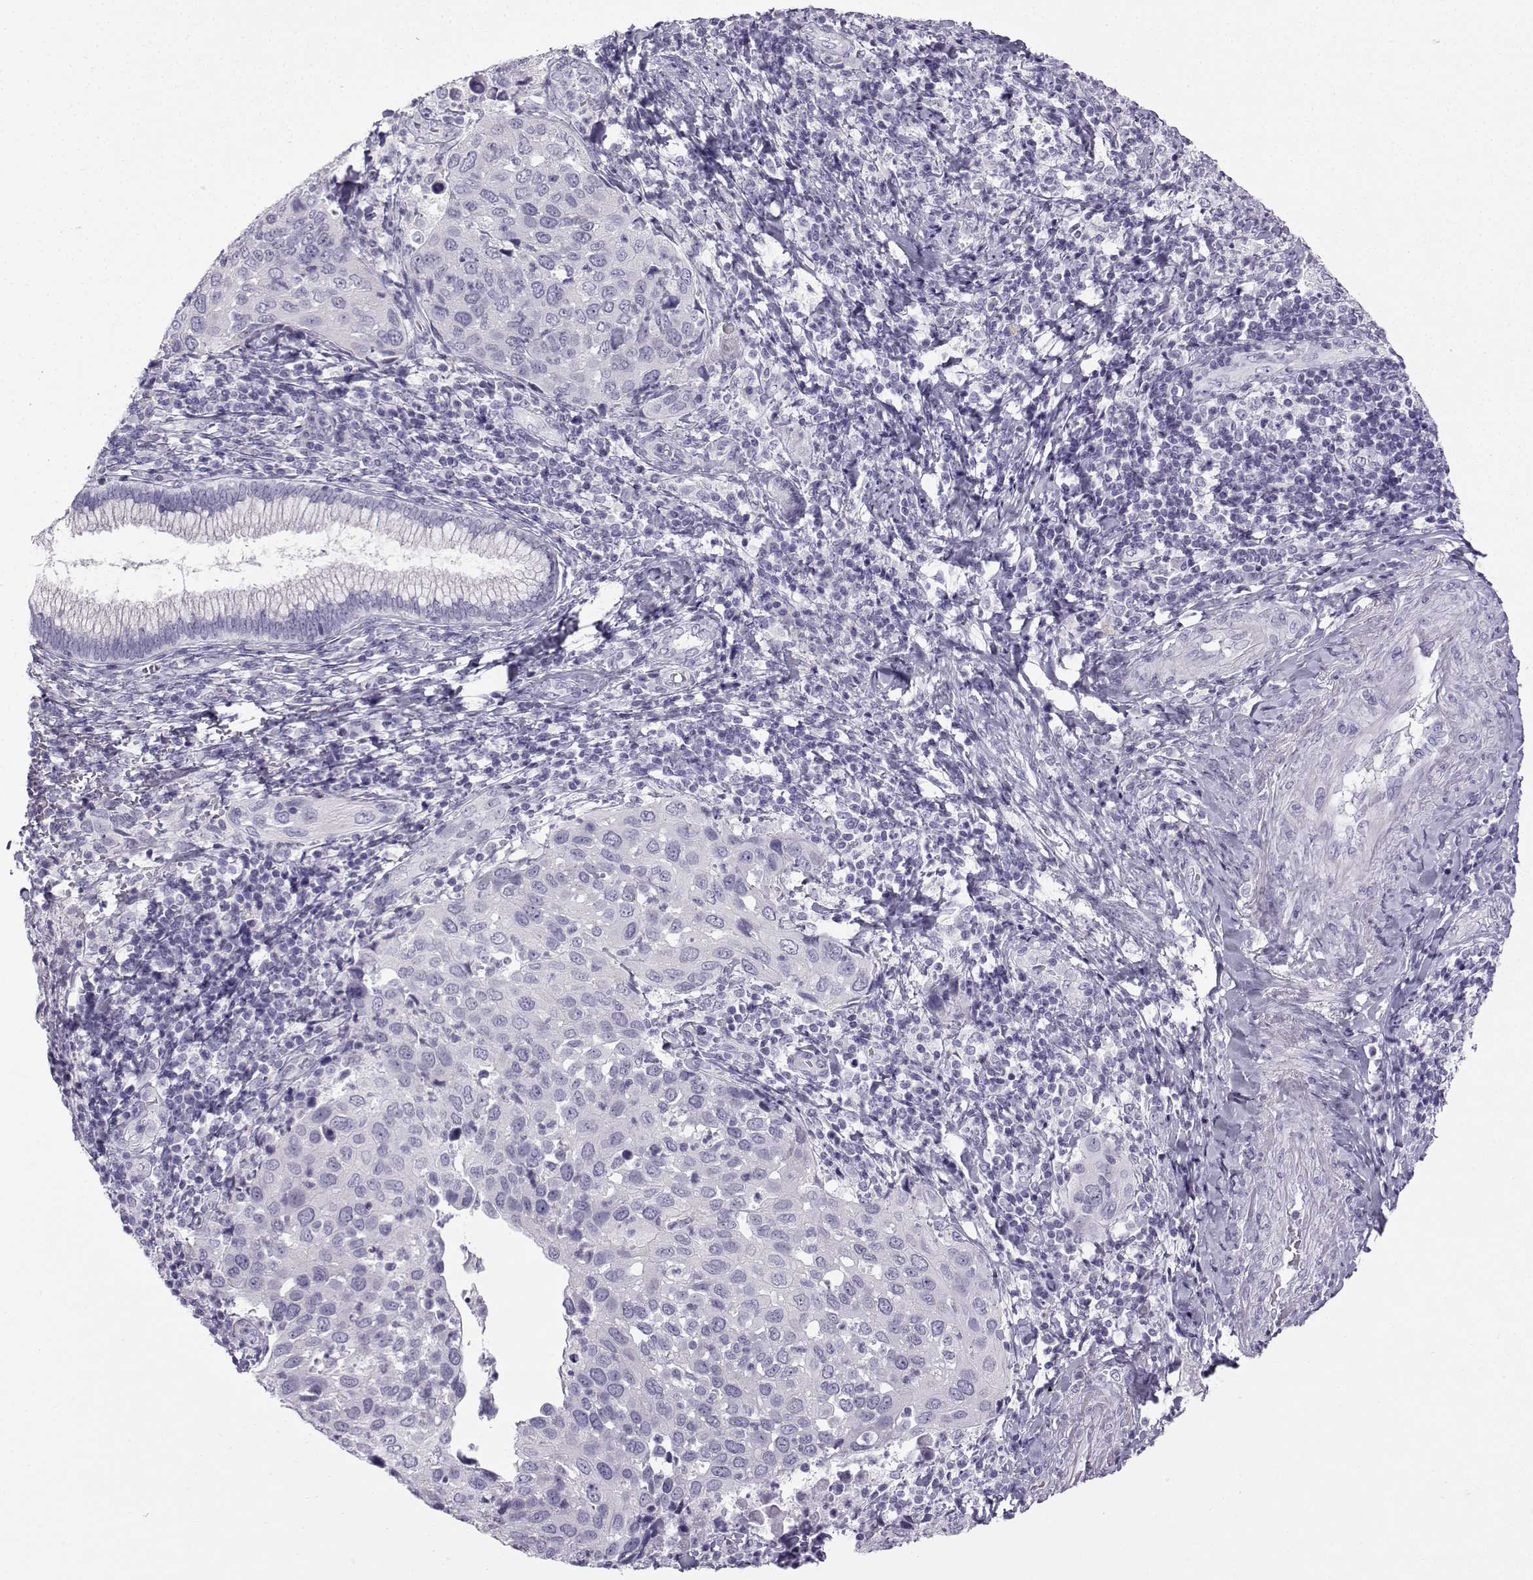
{"staining": {"intensity": "negative", "quantity": "none", "location": "none"}, "tissue": "cervical cancer", "cell_type": "Tumor cells", "image_type": "cancer", "snomed": [{"axis": "morphology", "description": "Squamous cell carcinoma, NOS"}, {"axis": "topography", "description": "Cervix"}], "caption": "Cervical cancer (squamous cell carcinoma) was stained to show a protein in brown. There is no significant staining in tumor cells.", "gene": "ZBTB8B", "patient": {"sex": "female", "age": 54}}